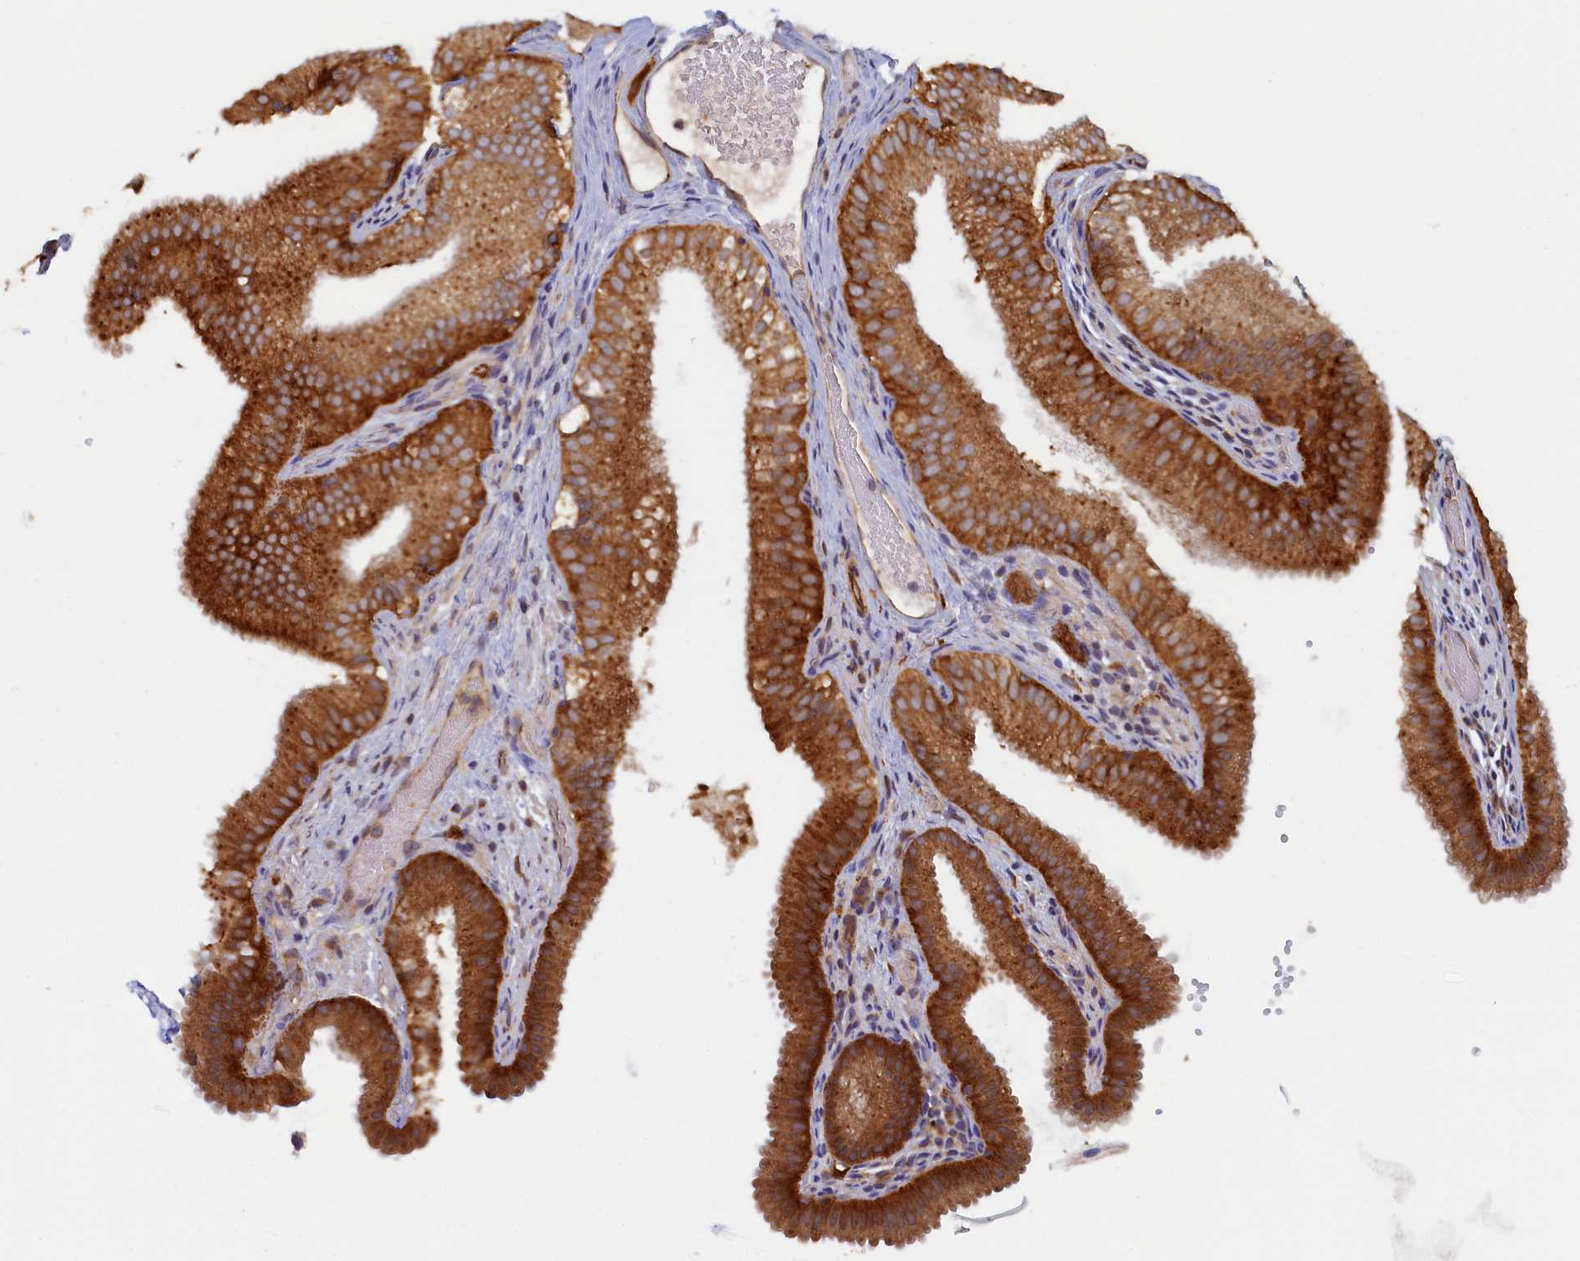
{"staining": {"intensity": "strong", "quantity": ">75%", "location": "cytoplasmic/membranous"}, "tissue": "gallbladder", "cell_type": "Glandular cells", "image_type": "normal", "snomed": [{"axis": "morphology", "description": "Normal tissue, NOS"}, {"axis": "topography", "description": "Gallbladder"}], "caption": "Protein expression analysis of benign human gallbladder reveals strong cytoplasmic/membranous expression in about >75% of glandular cells.", "gene": "STX12", "patient": {"sex": "female", "age": 30}}